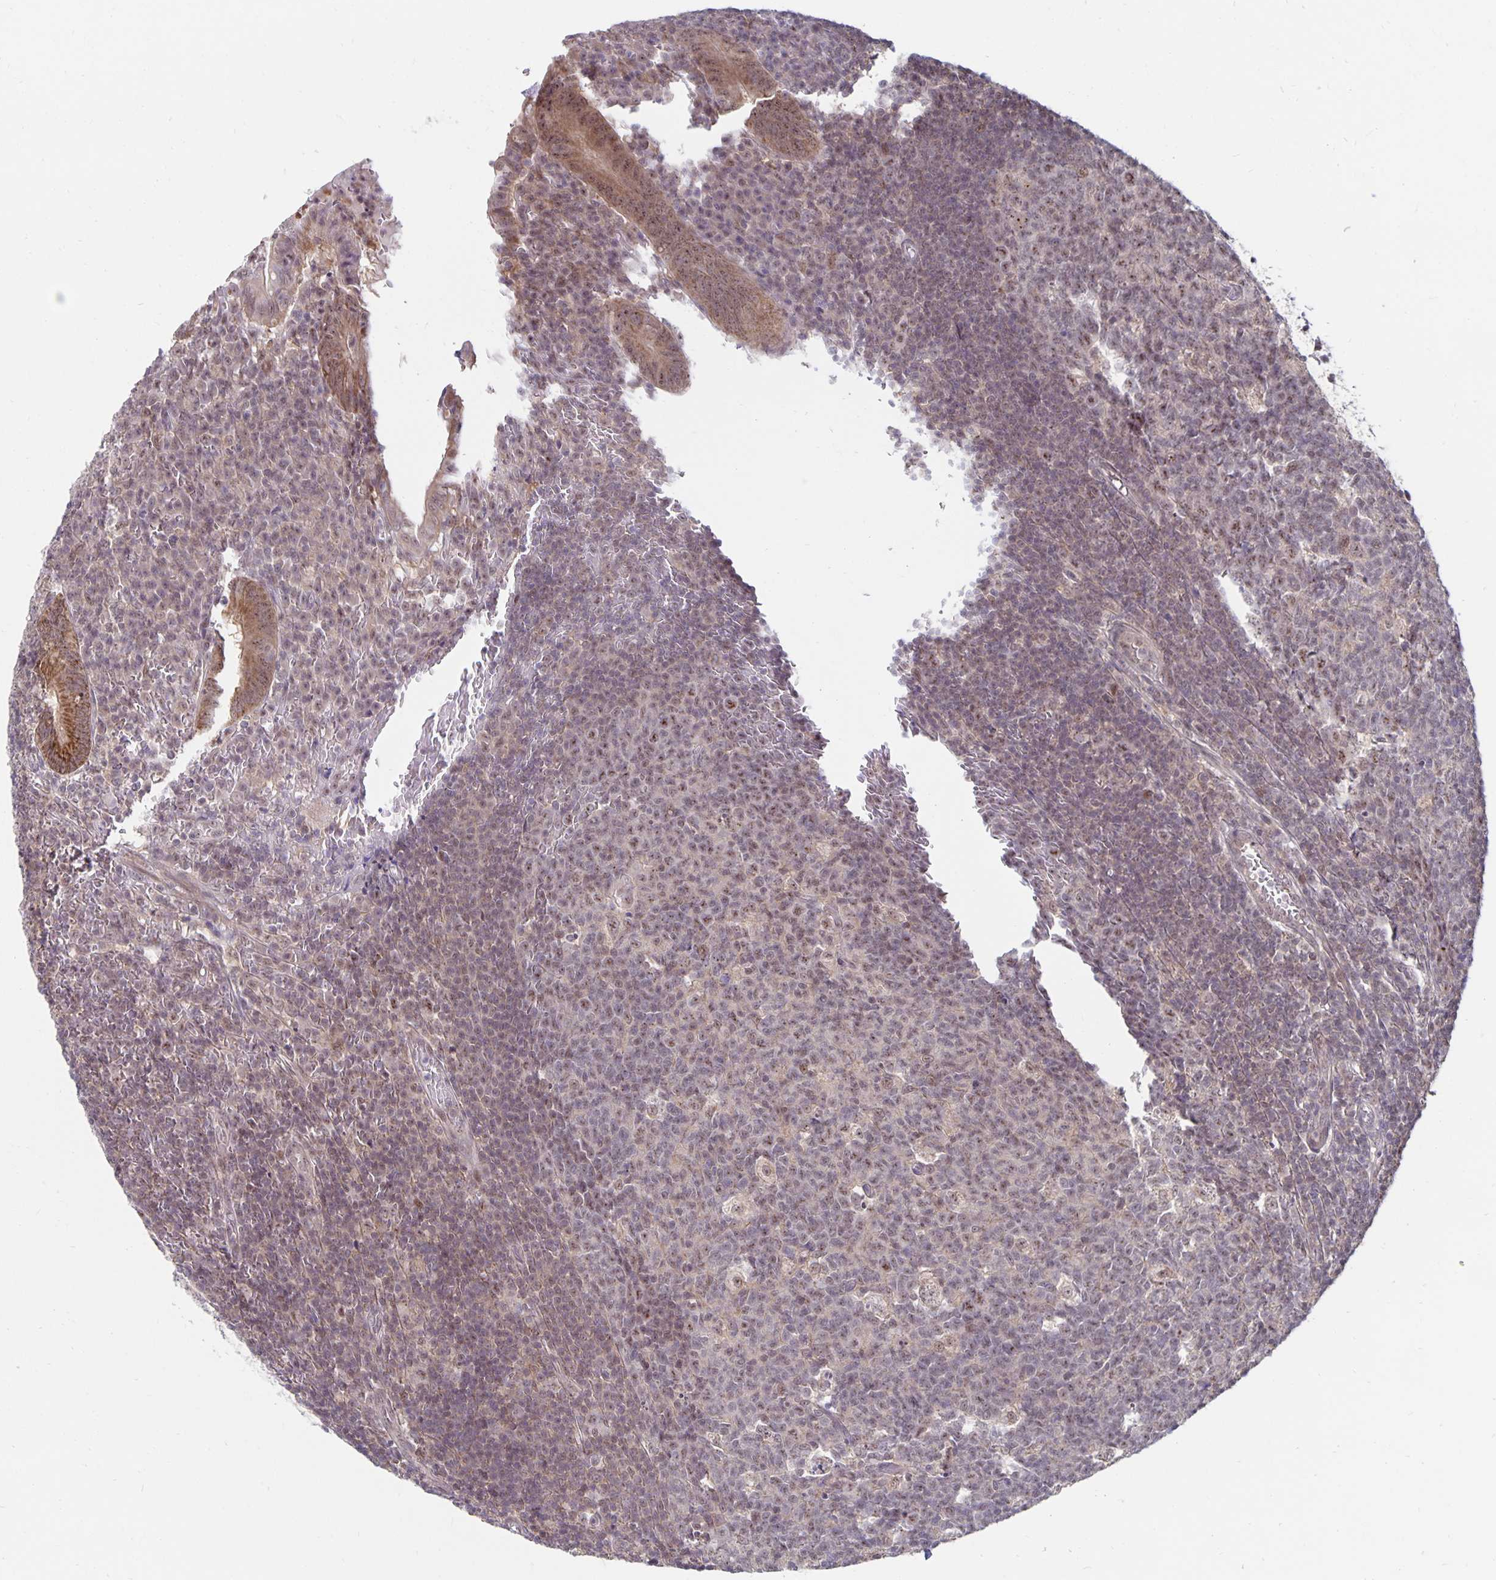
{"staining": {"intensity": "moderate", "quantity": ">75%", "location": "cytoplasmic/membranous,nuclear"}, "tissue": "appendix", "cell_type": "Glandular cells", "image_type": "normal", "snomed": [{"axis": "morphology", "description": "Normal tissue, NOS"}, {"axis": "topography", "description": "Appendix"}], "caption": "DAB immunohistochemical staining of benign human appendix demonstrates moderate cytoplasmic/membranous,nuclear protein staining in about >75% of glandular cells.", "gene": "EXOC6B", "patient": {"sex": "male", "age": 18}}